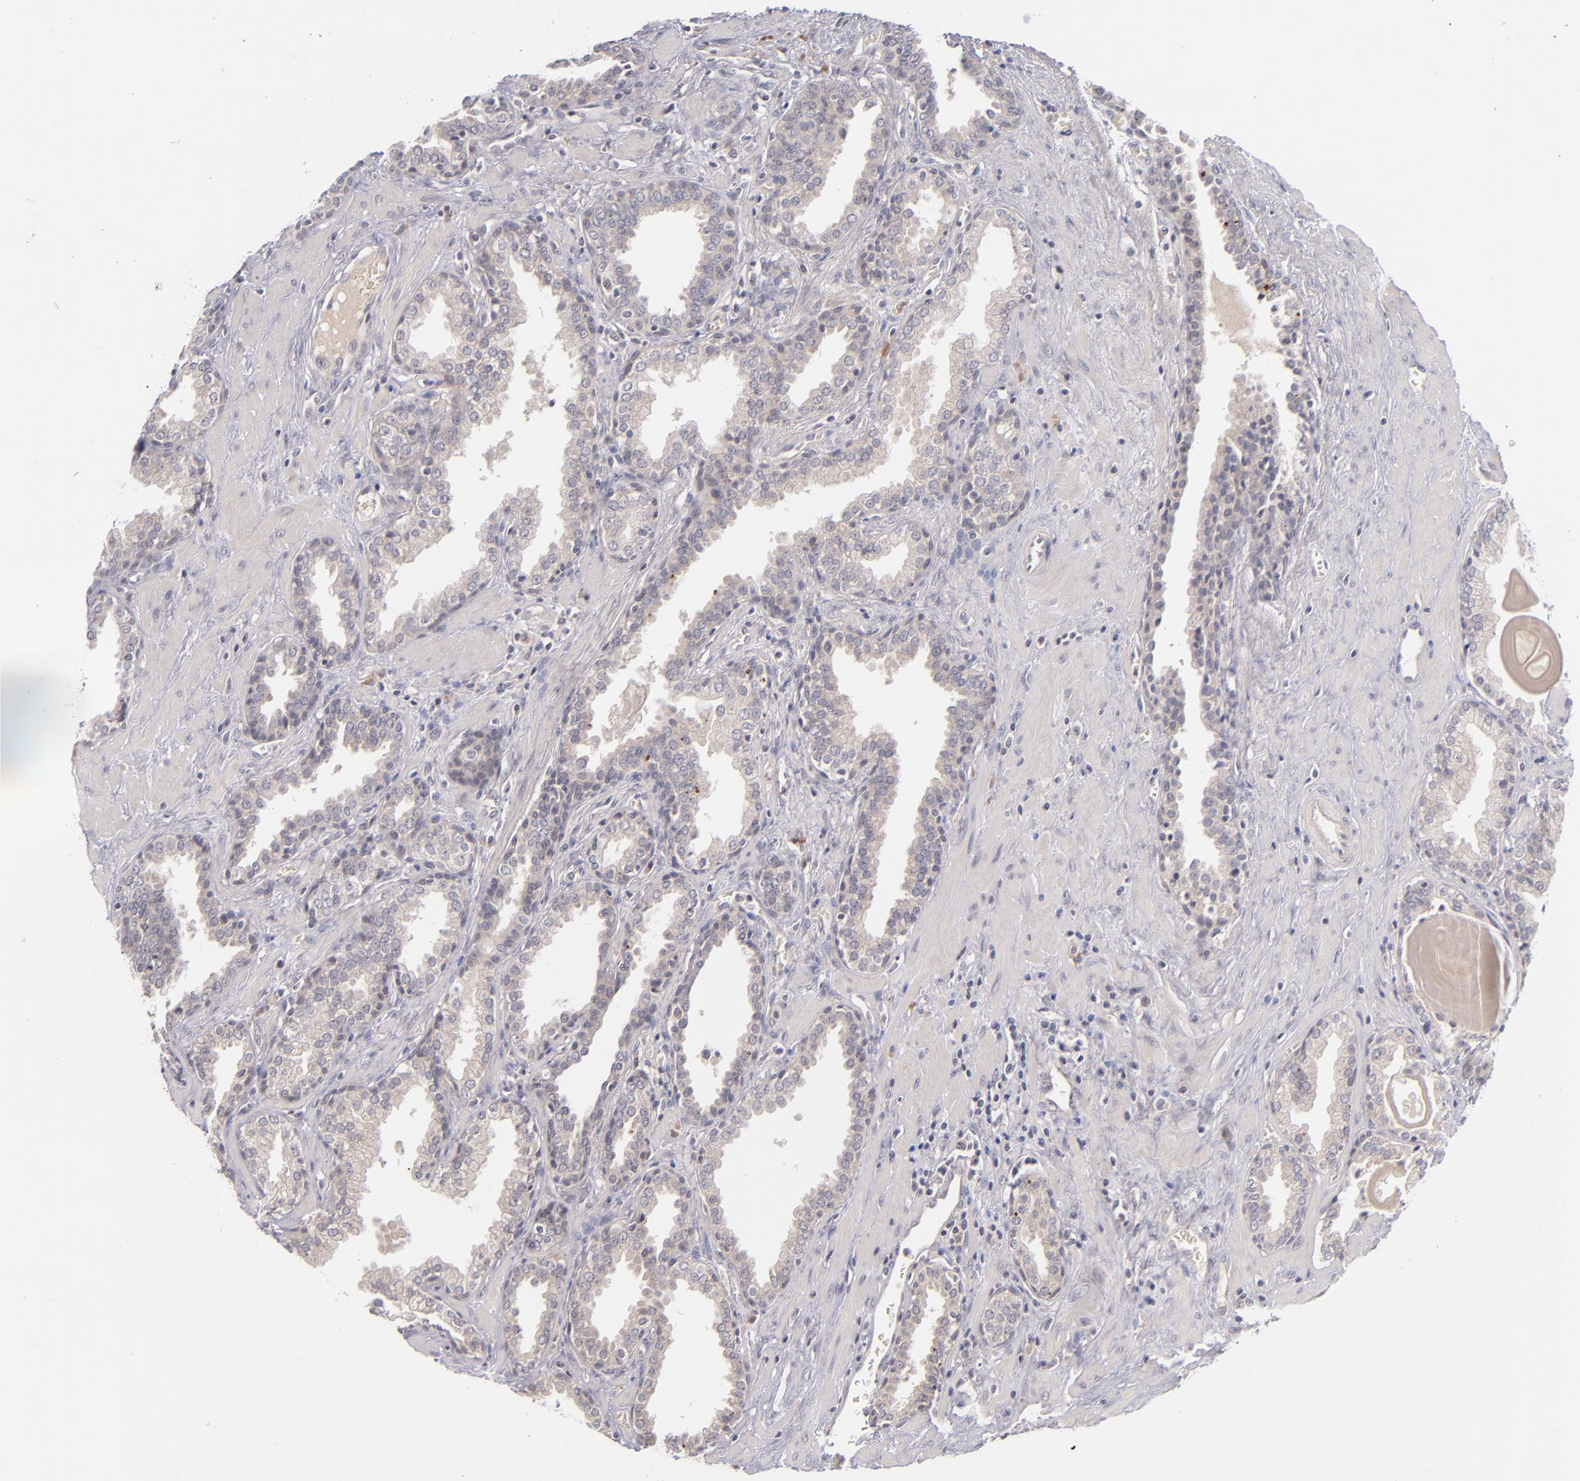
{"staining": {"intensity": "weak", "quantity": "25%-75%", "location": "cytoplasmic/membranous"}, "tissue": "prostate", "cell_type": "Glandular cells", "image_type": "normal", "snomed": [{"axis": "morphology", "description": "Normal tissue, NOS"}, {"axis": "topography", "description": "Prostate"}], "caption": "Protein expression analysis of normal human prostate reveals weak cytoplasmic/membranous expression in approximately 25%-75% of glandular cells. (DAB (3,3'-diaminobenzidine) = brown stain, brightfield microscopy at high magnification).", "gene": "TSC2", "patient": {"sex": "male", "age": 51}}